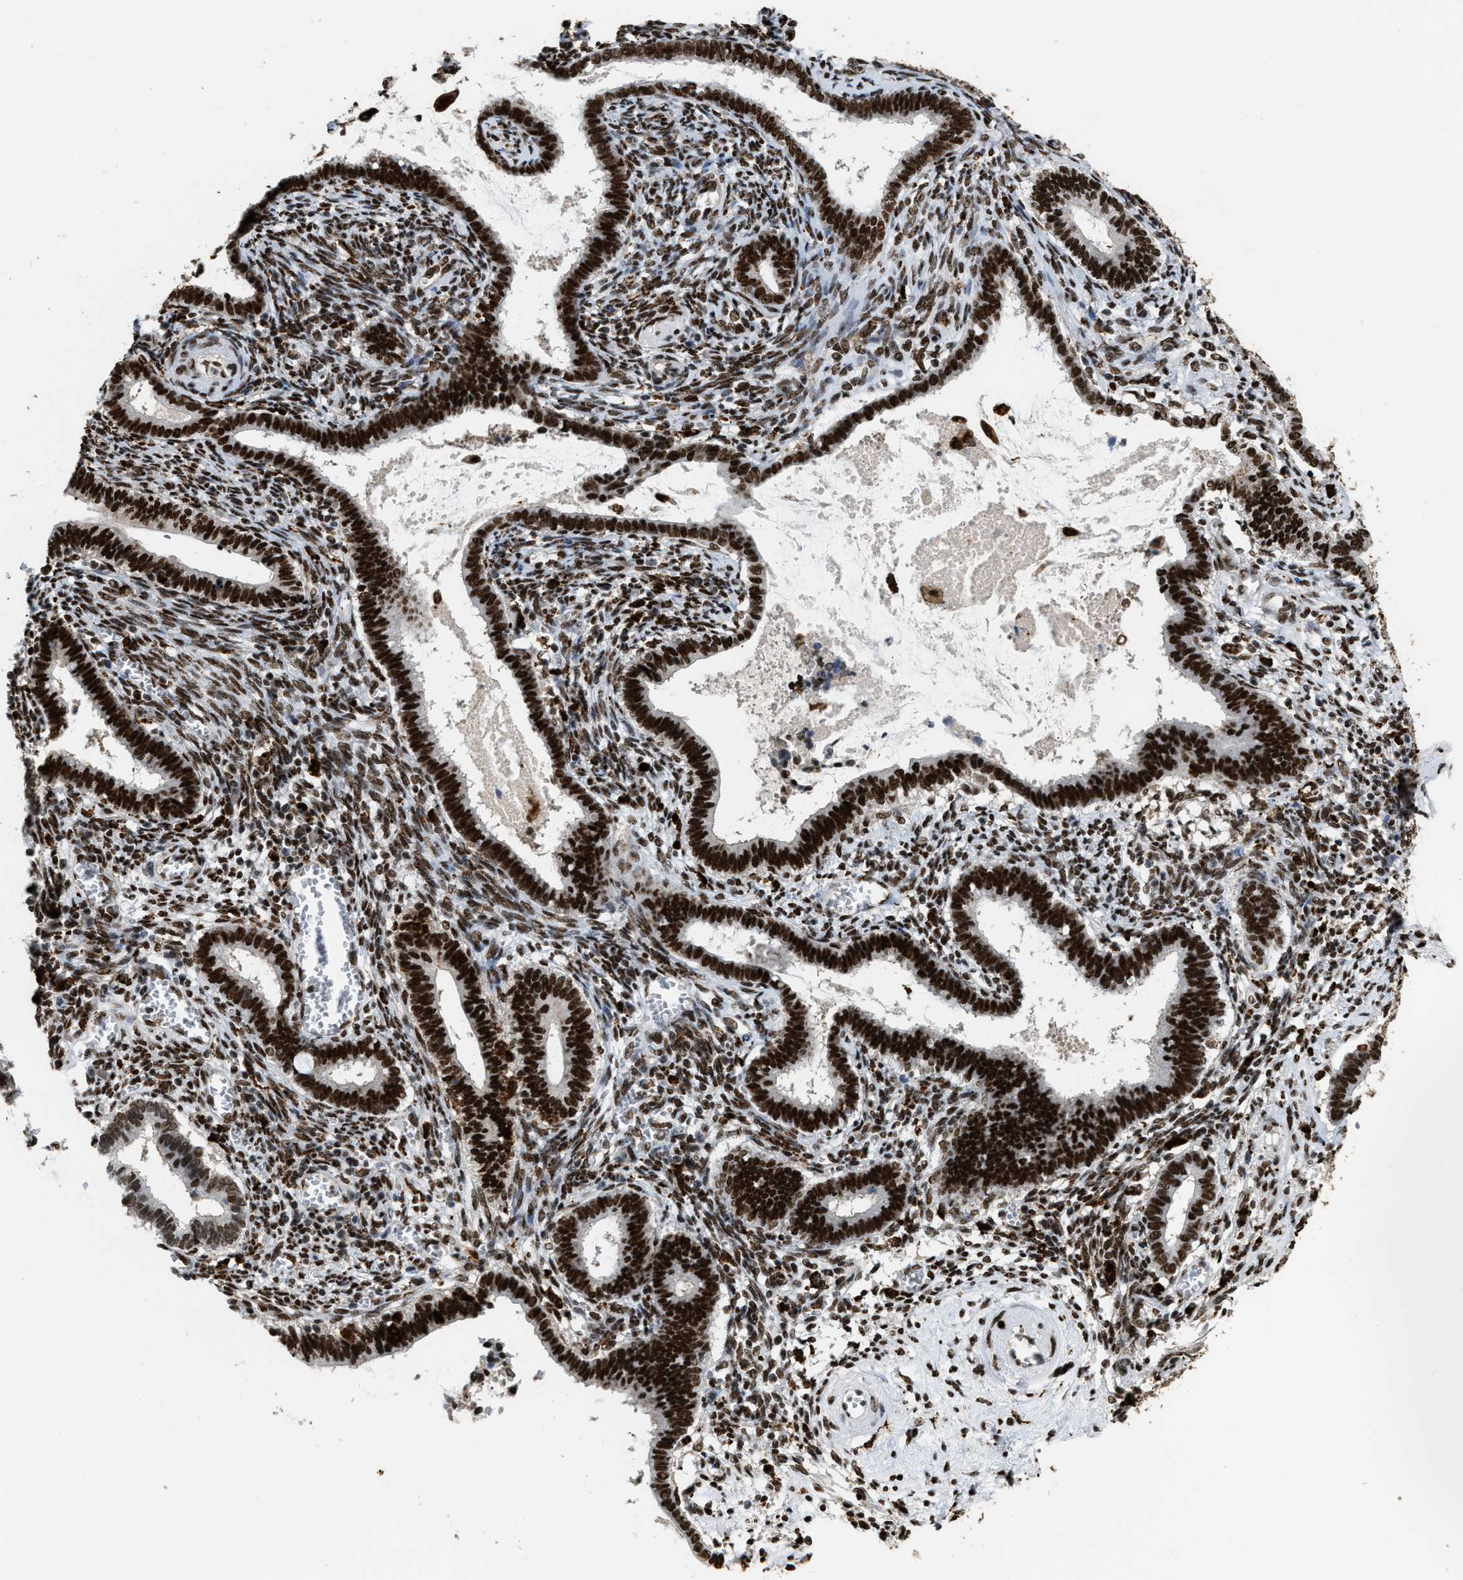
{"staining": {"intensity": "strong", "quantity": ">75%", "location": "nuclear"}, "tissue": "cervical cancer", "cell_type": "Tumor cells", "image_type": "cancer", "snomed": [{"axis": "morphology", "description": "Adenocarcinoma, NOS"}, {"axis": "topography", "description": "Cervix"}], "caption": "Human adenocarcinoma (cervical) stained with a brown dye displays strong nuclear positive expression in approximately >75% of tumor cells.", "gene": "NUMA1", "patient": {"sex": "female", "age": 44}}